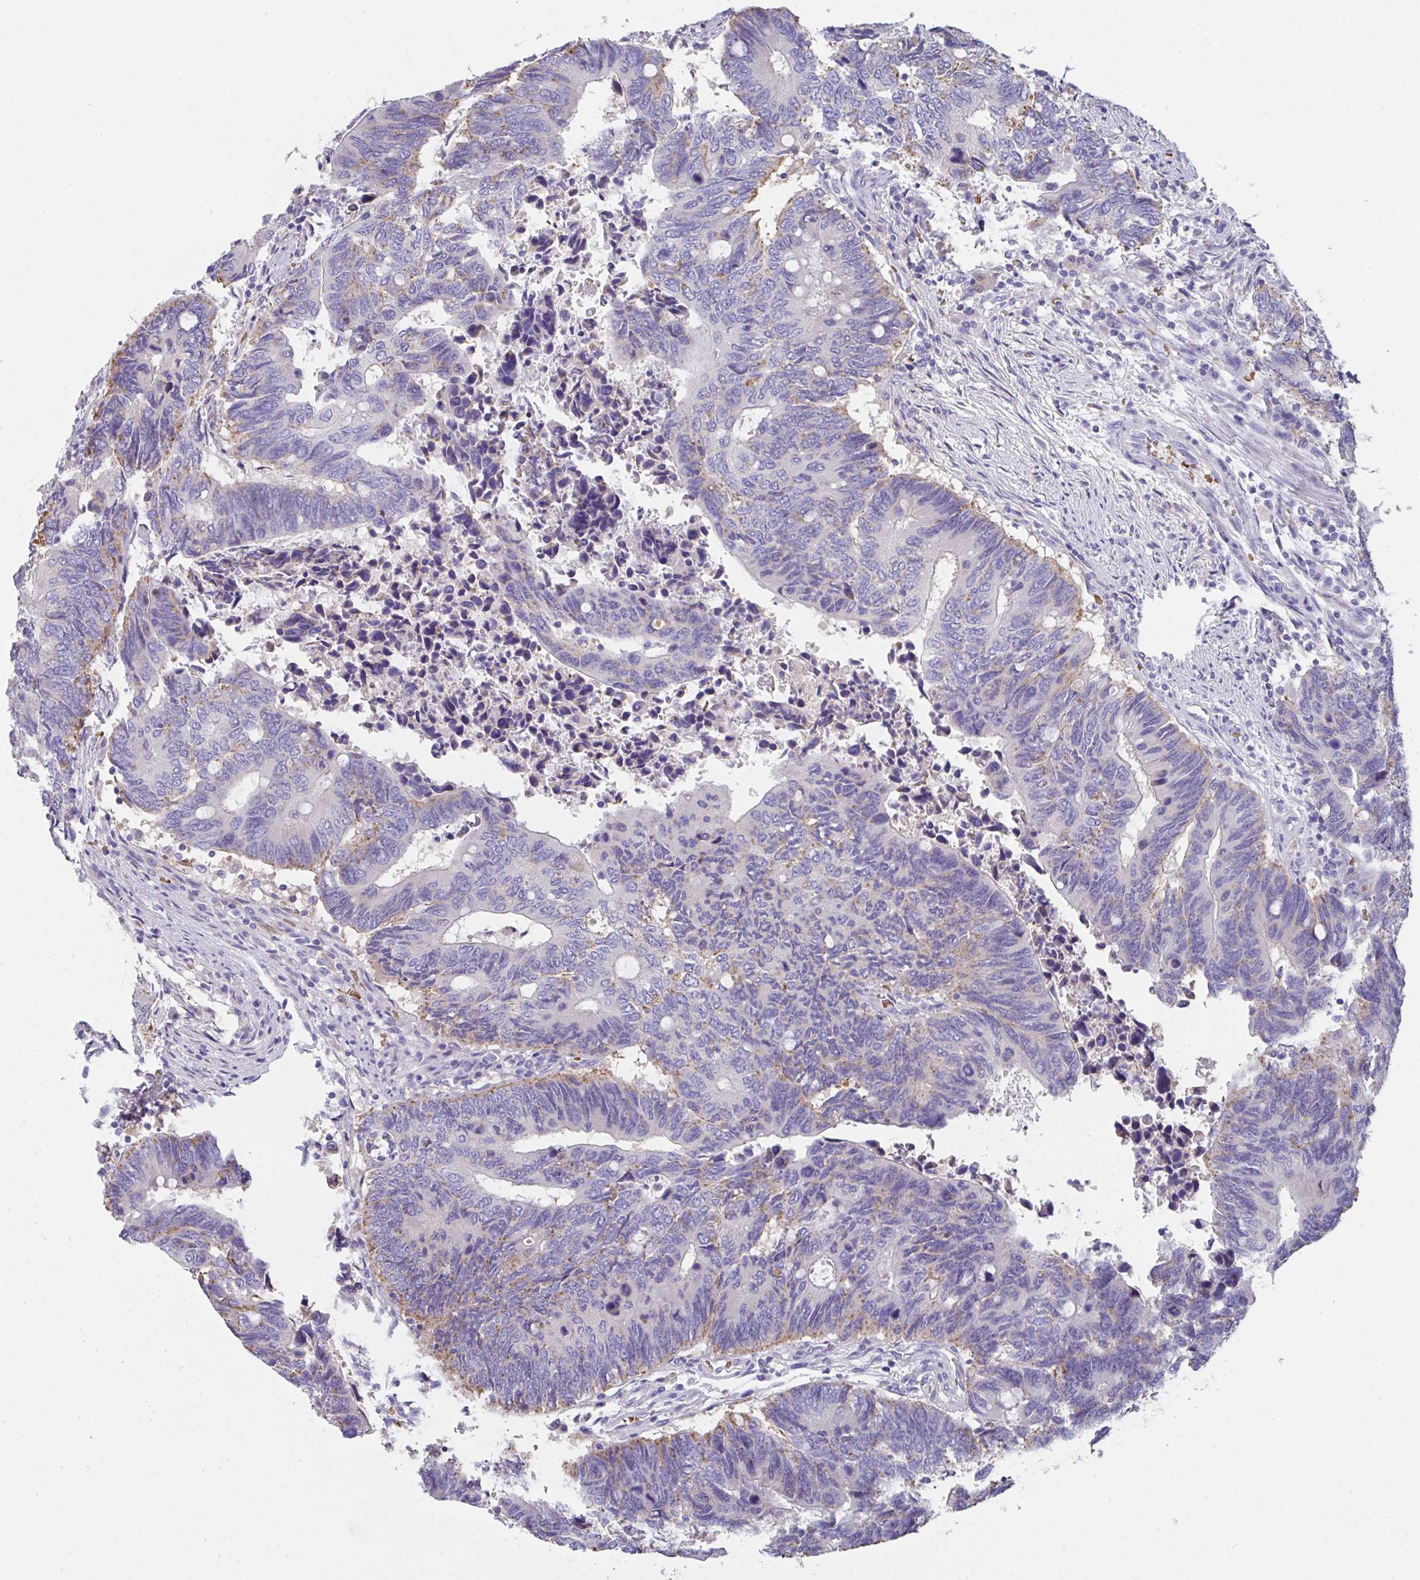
{"staining": {"intensity": "weak", "quantity": "25%-75%", "location": "cytoplasmic/membranous"}, "tissue": "colorectal cancer", "cell_type": "Tumor cells", "image_type": "cancer", "snomed": [{"axis": "morphology", "description": "Adenocarcinoma, NOS"}, {"axis": "topography", "description": "Colon"}], "caption": "Human adenocarcinoma (colorectal) stained for a protein (brown) displays weak cytoplasmic/membranous positive expression in approximately 25%-75% of tumor cells.", "gene": "TFAP2C", "patient": {"sex": "male", "age": 87}}